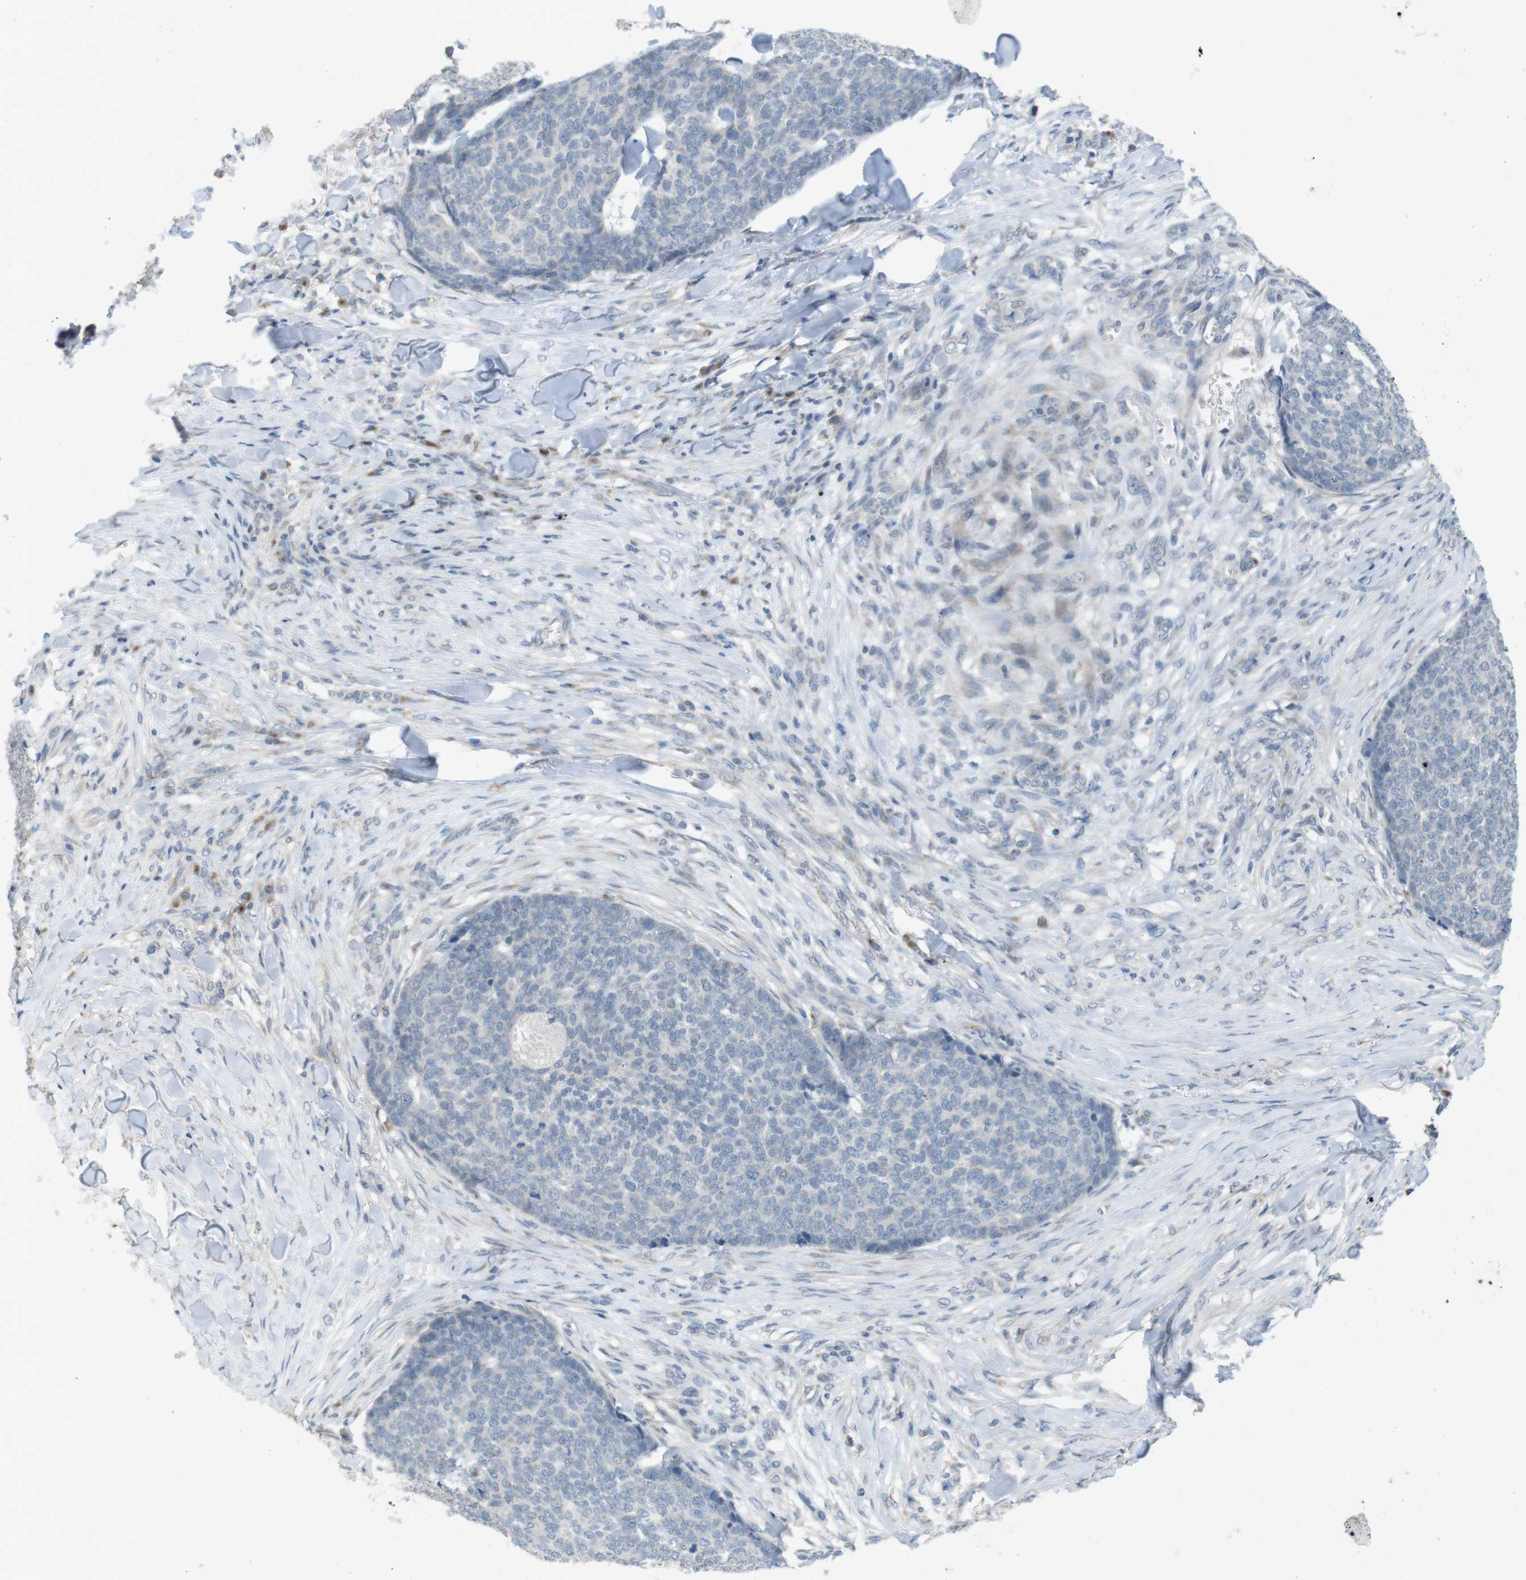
{"staining": {"intensity": "negative", "quantity": "none", "location": "none"}, "tissue": "skin cancer", "cell_type": "Tumor cells", "image_type": "cancer", "snomed": [{"axis": "morphology", "description": "Basal cell carcinoma"}, {"axis": "topography", "description": "Skin"}], "caption": "This is an IHC image of human basal cell carcinoma (skin). There is no expression in tumor cells.", "gene": "YIPF3", "patient": {"sex": "male", "age": 84}}